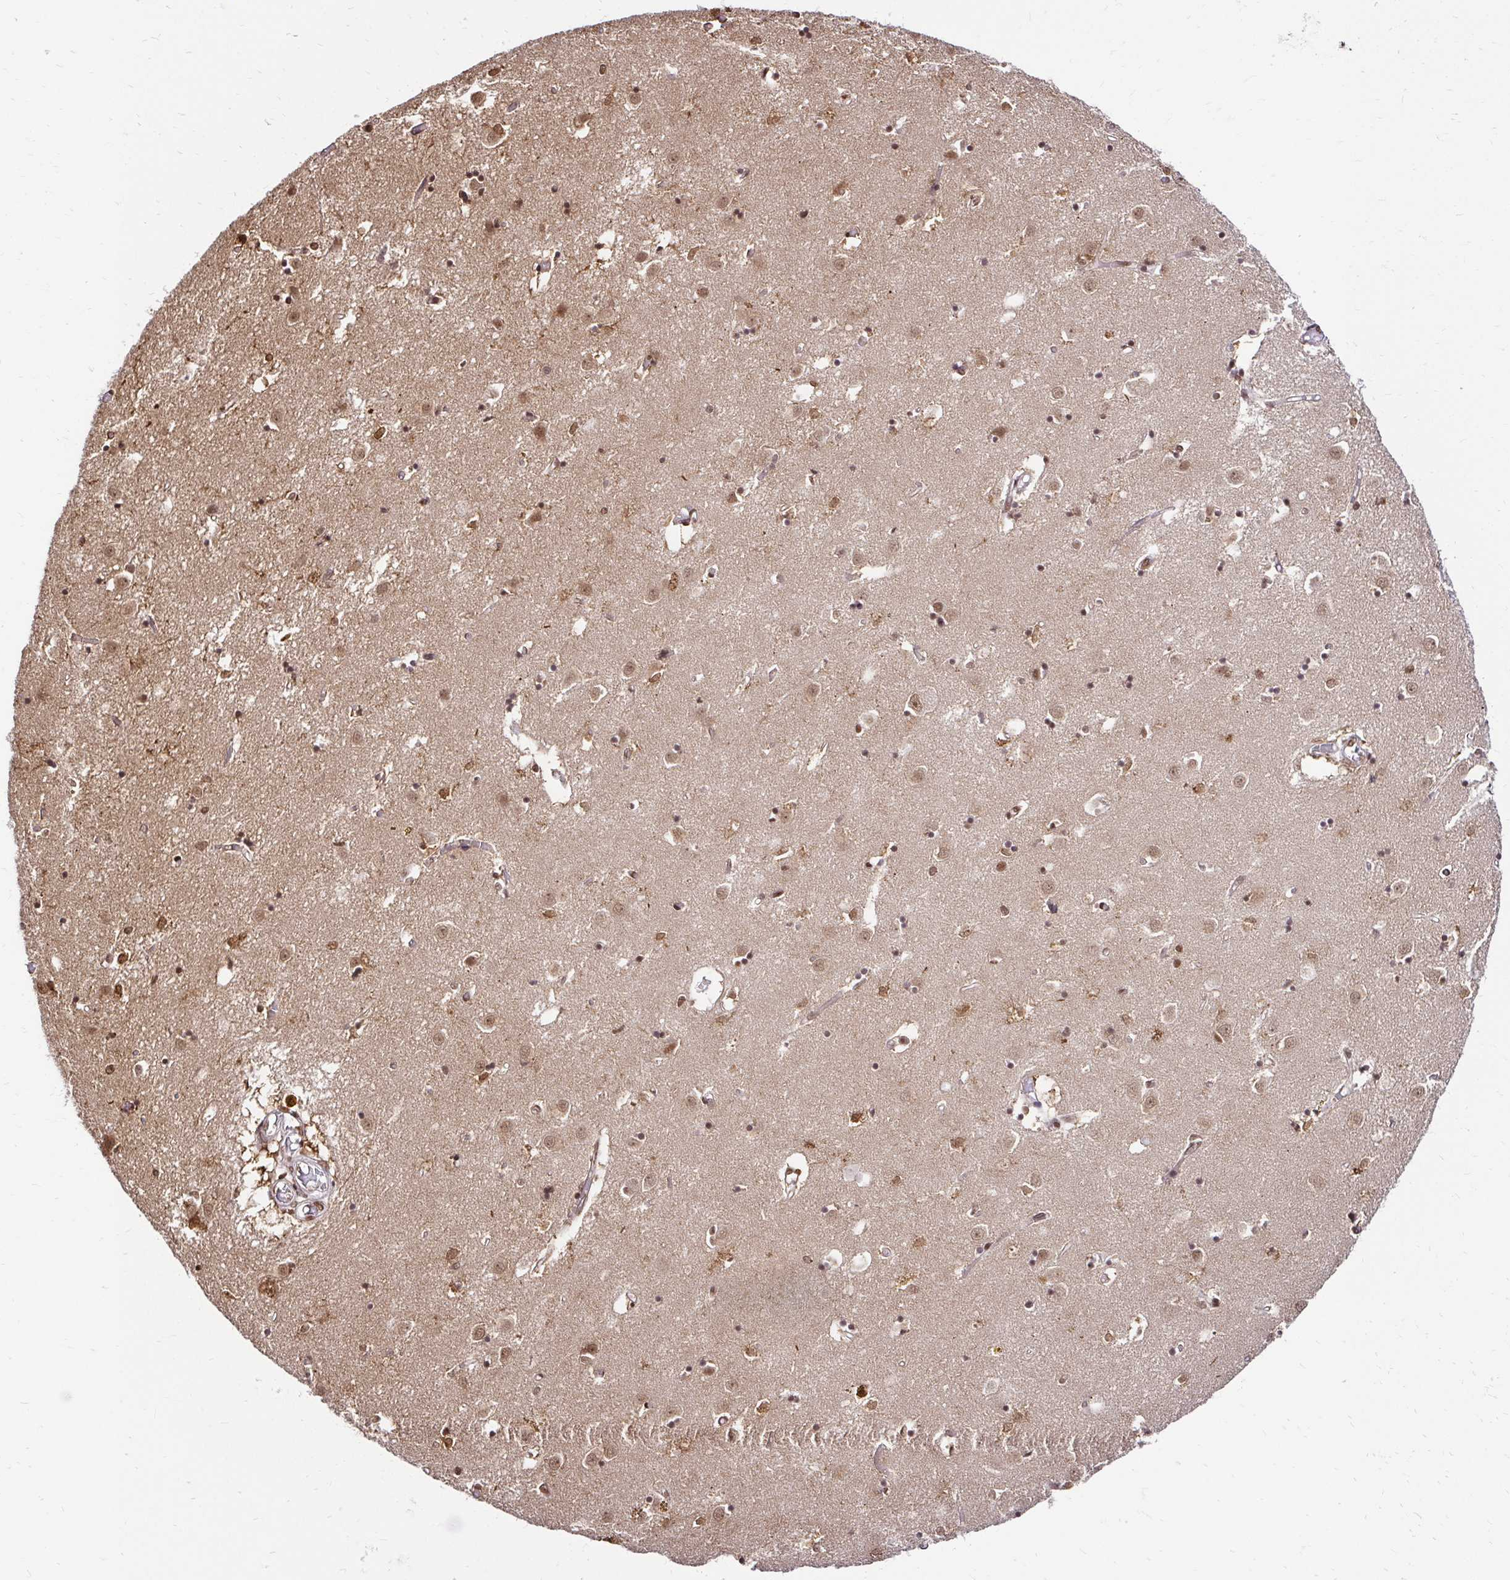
{"staining": {"intensity": "moderate", "quantity": "25%-75%", "location": "nuclear"}, "tissue": "caudate", "cell_type": "Glial cells", "image_type": "normal", "snomed": [{"axis": "morphology", "description": "Normal tissue, NOS"}, {"axis": "topography", "description": "Lateral ventricle wall"}], "caption": "Immunohistochemical staining of unremarkable caudate demonstrates 25%-75% levels of moderate nuclear protein positivity in approximately 25%-75% of glial cells.", "gene": "GLYR1", "patient": {"sex": "male", "age": 70}}